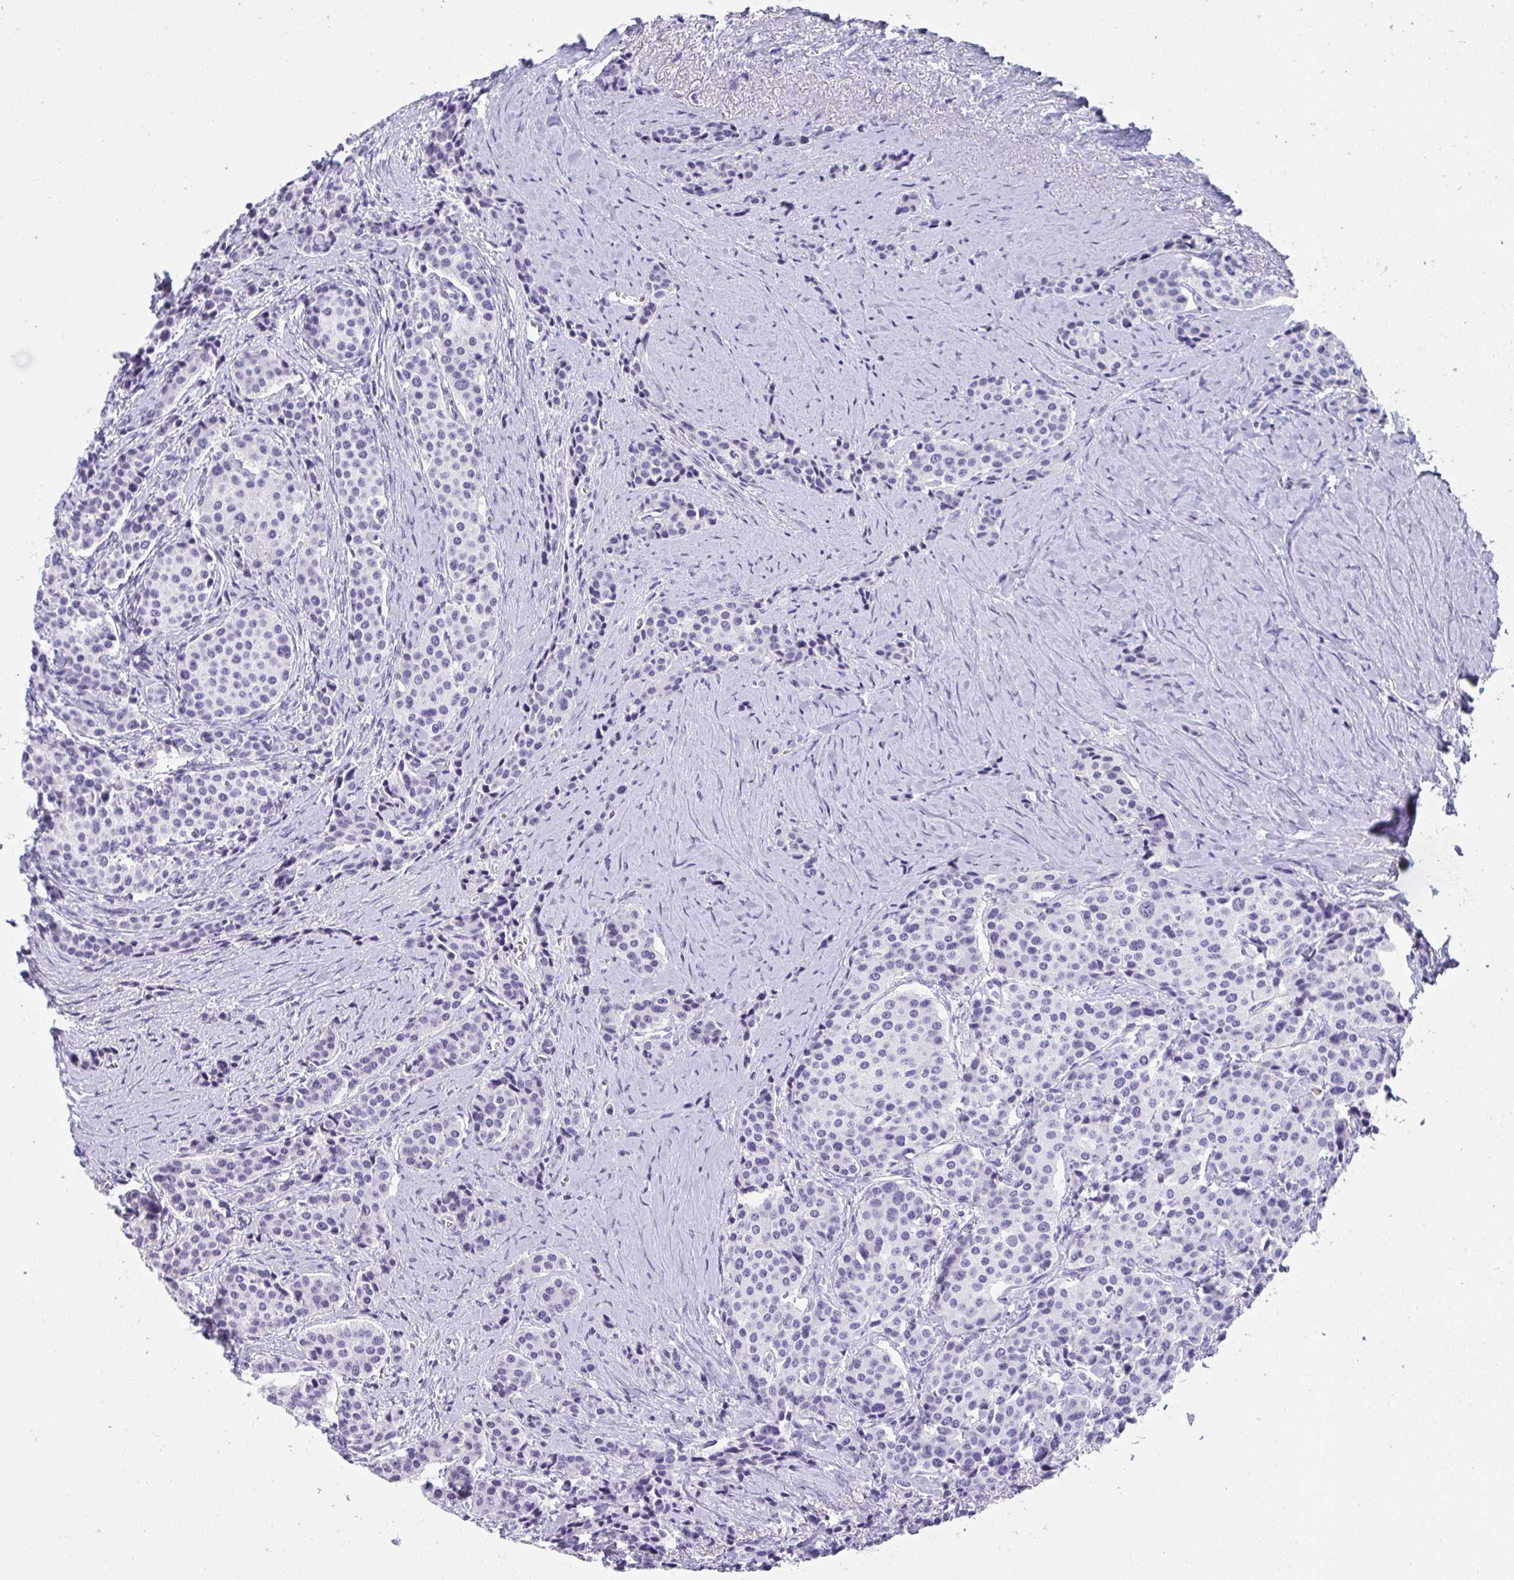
{"staining": {"intensity": "negative", "quantity": "none", "location": "none"}, "tissue": "carcinoid", "cell_type": "Tumor cells", "image_type": "cancer", "snomed": [{"axis": "morphology", "description": "Carcinoid, malignant, NOS"}, {"axis": "topography", "description": "Small intestine"}], "caption": "Immunohistochemistry micrograph of neoplastic tissue: human carcinoid stained with DAB exhibits no significant protein staining in tumor cells. The staining is performed using DAB brown chromogen with nuclei counter-stained in using hematoxylin.", "gene": "ZSWIM3", "patient": {"sex": "male", "age": 73}}